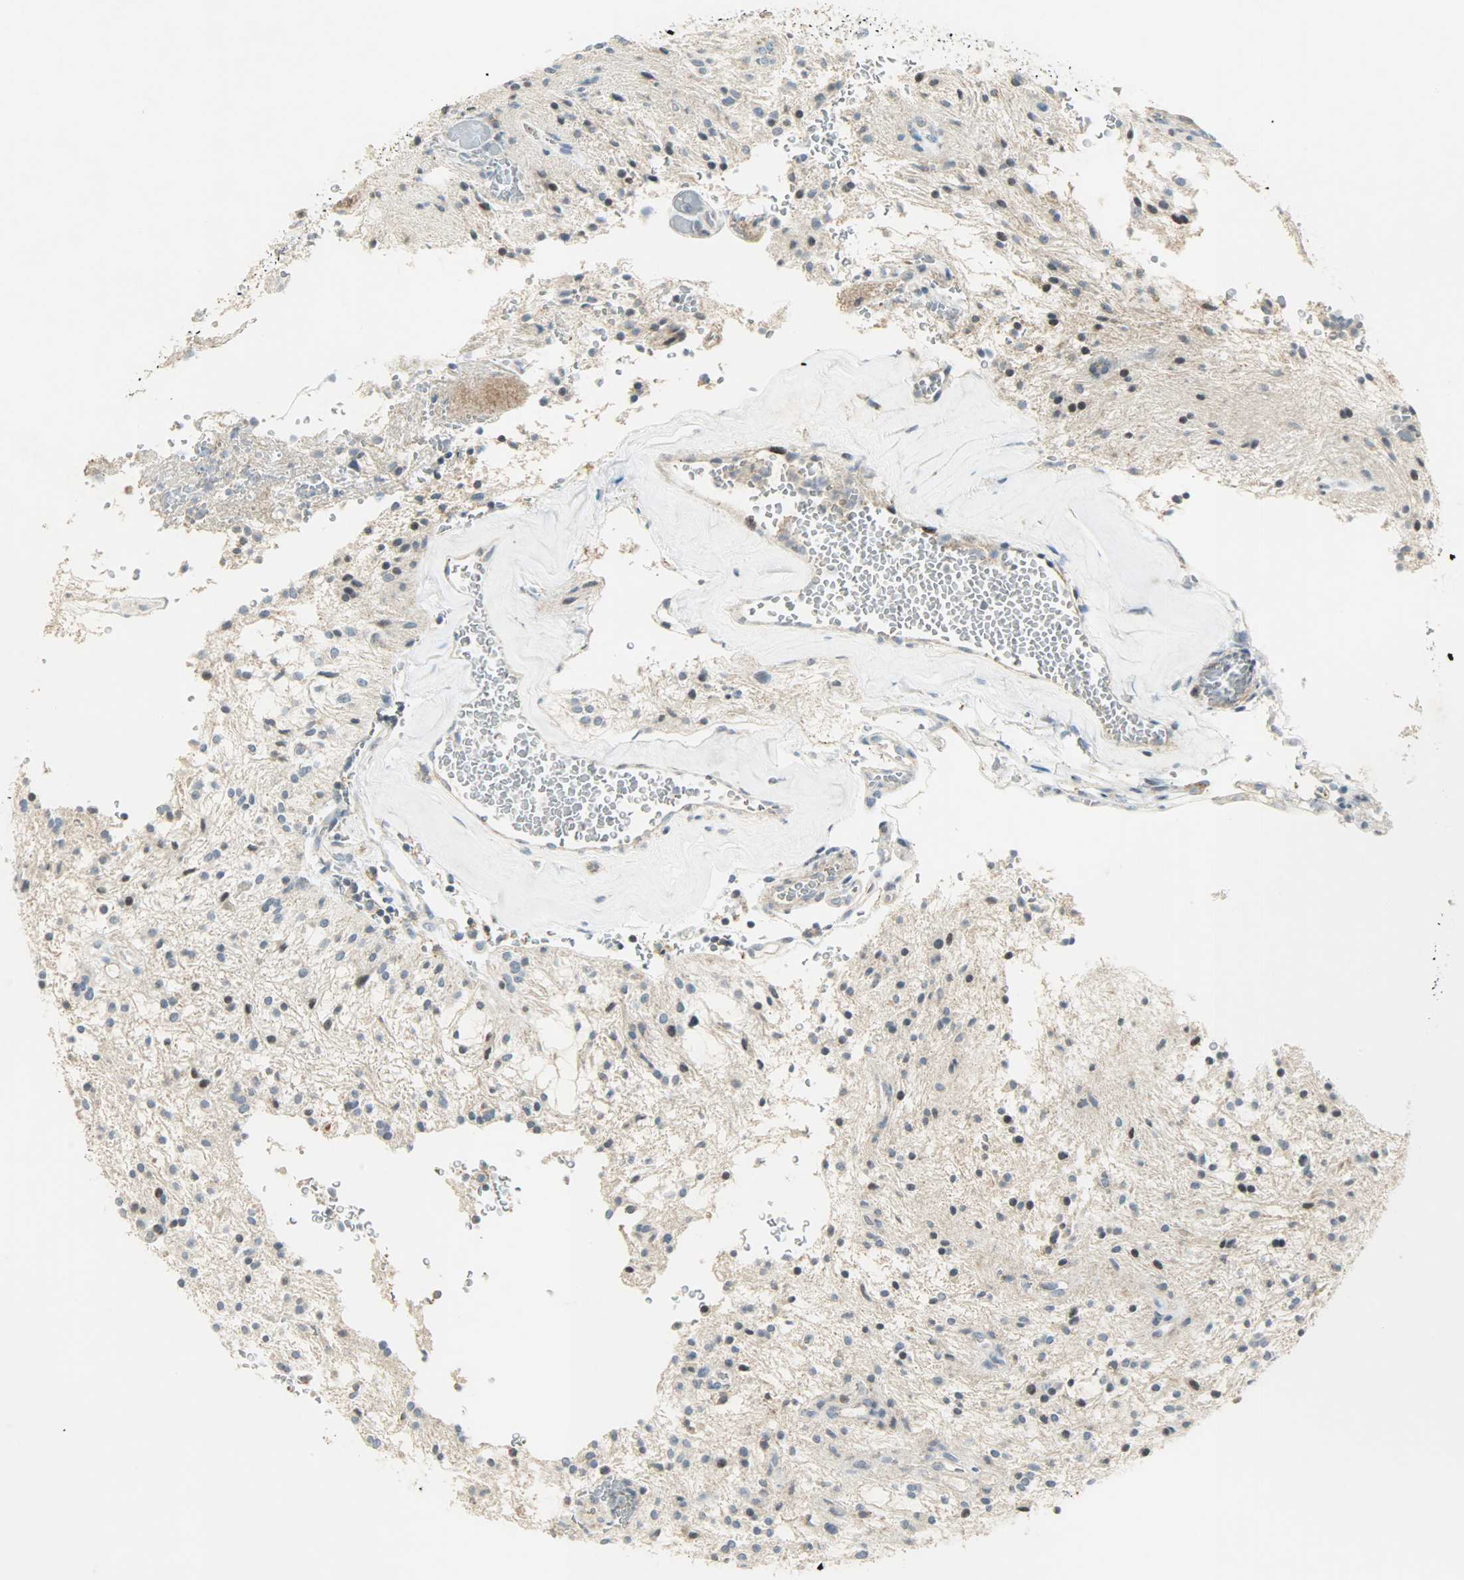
{"staining": {"intensity": "moderate", "quantity": "25%-75%", "location": "nuclear"}, "tissue": "glioma", "cell_type": "Tumor cells", "image_type": "cancer", "snomed": [{"axis": "morphology", "description": "Glioma, malignant, NOS"}, {"axis": "topography", "description": "Cerebellum"}], "caption": "A micrograph of glioma (malignant) stained for a protein demonstrates moderate nuclear brown staining in tumor cells.", "gene": "AURKB", "patient": {"sex": "female", "age": 10}}